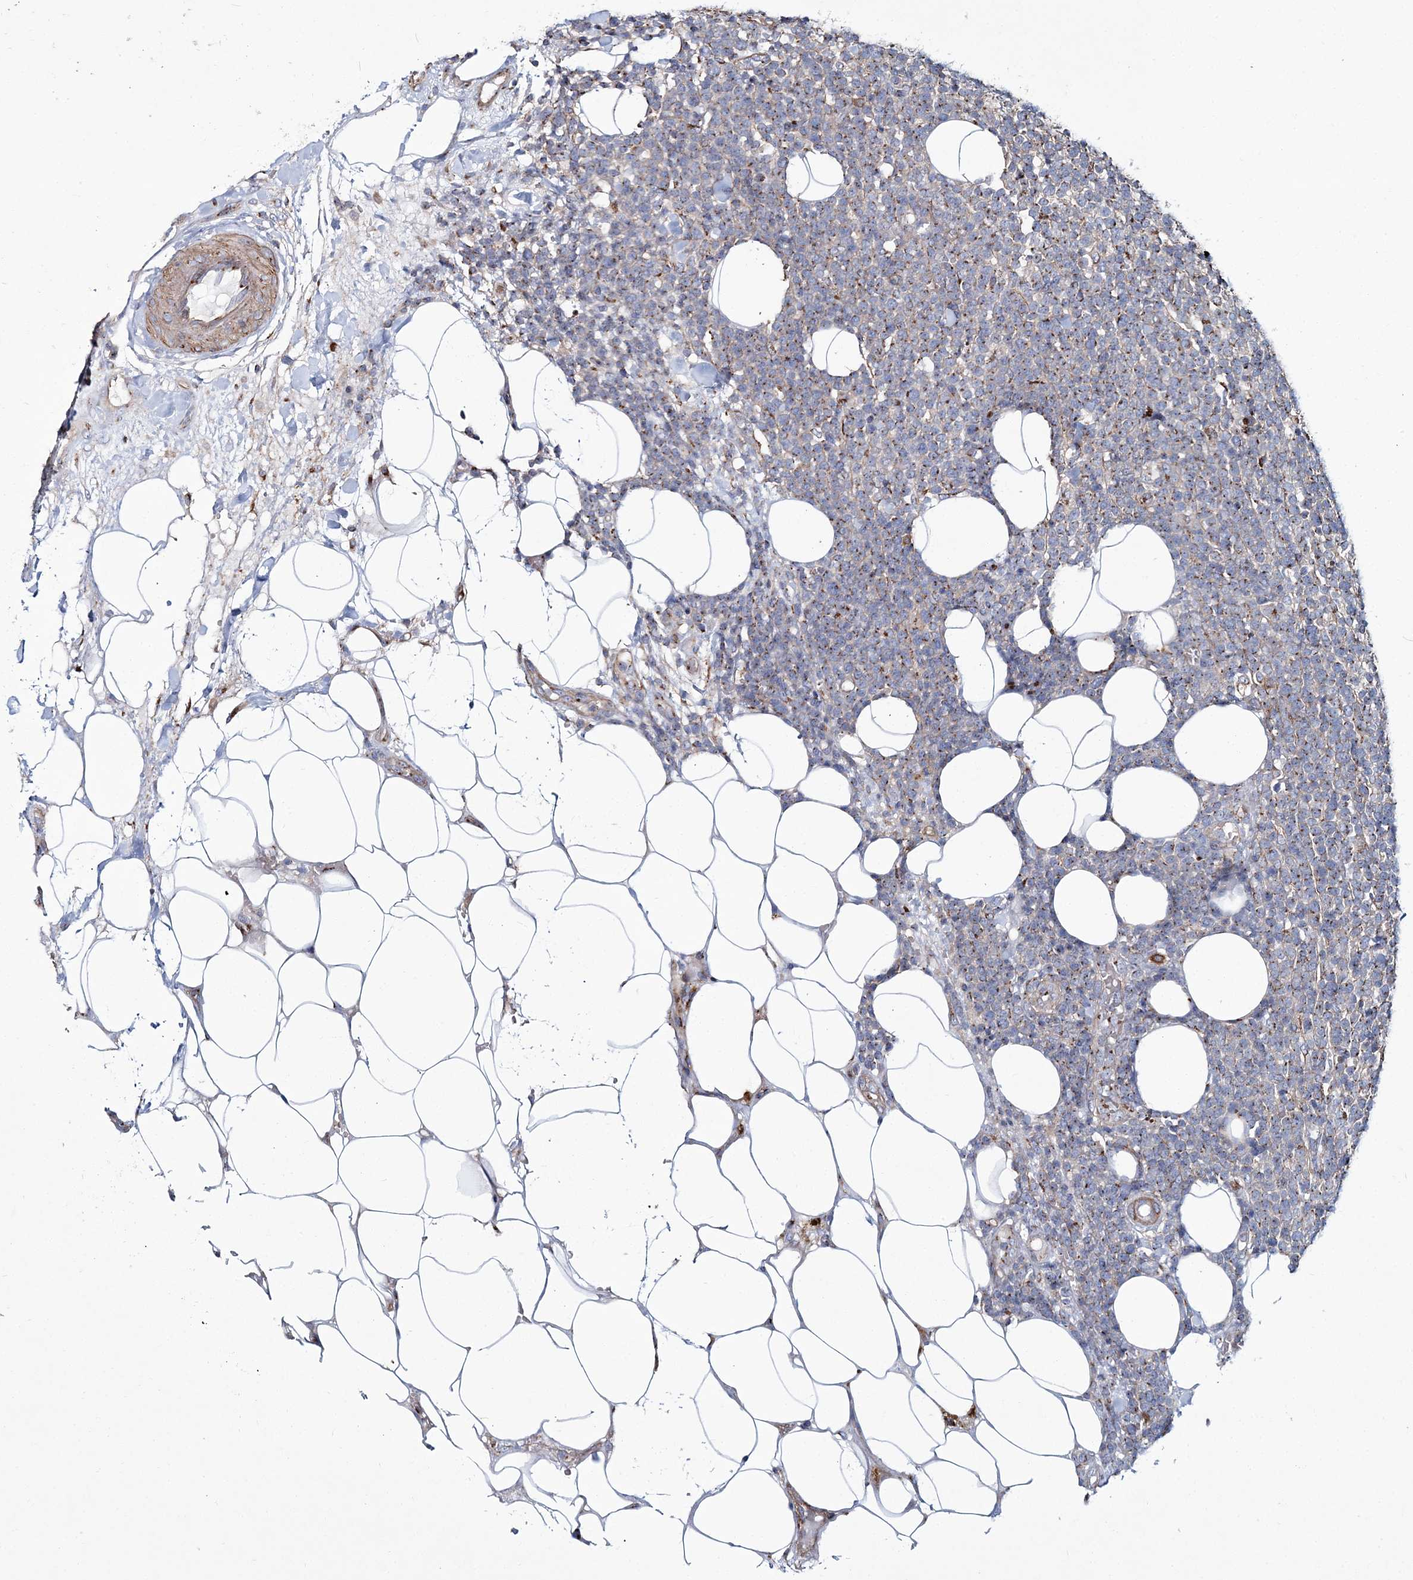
{"staining": {"intensity": "moderate", "quantity": ">75%", "location": "cytoplasmic/membranous"}, "tissue": "lymphoma", "cell_type": "Tumor cells", "image_type": "cancer", "snomed": [{"axis": "morphology", "description": "Malignant lymphoma, non-Hodgkin's type, High grade"}, {"axis": "topography", "description": "Lymph node"}], "caption": "Human high-grade malignant lymphoma, non-Hodgkin's type stained with a brown dye demonstrates moderate cytoplasmic/membranous positive positivity in about >75% of tumor cells.", "gene": "MAN1A2", "patient": {"sex": "male", "age": 61}}